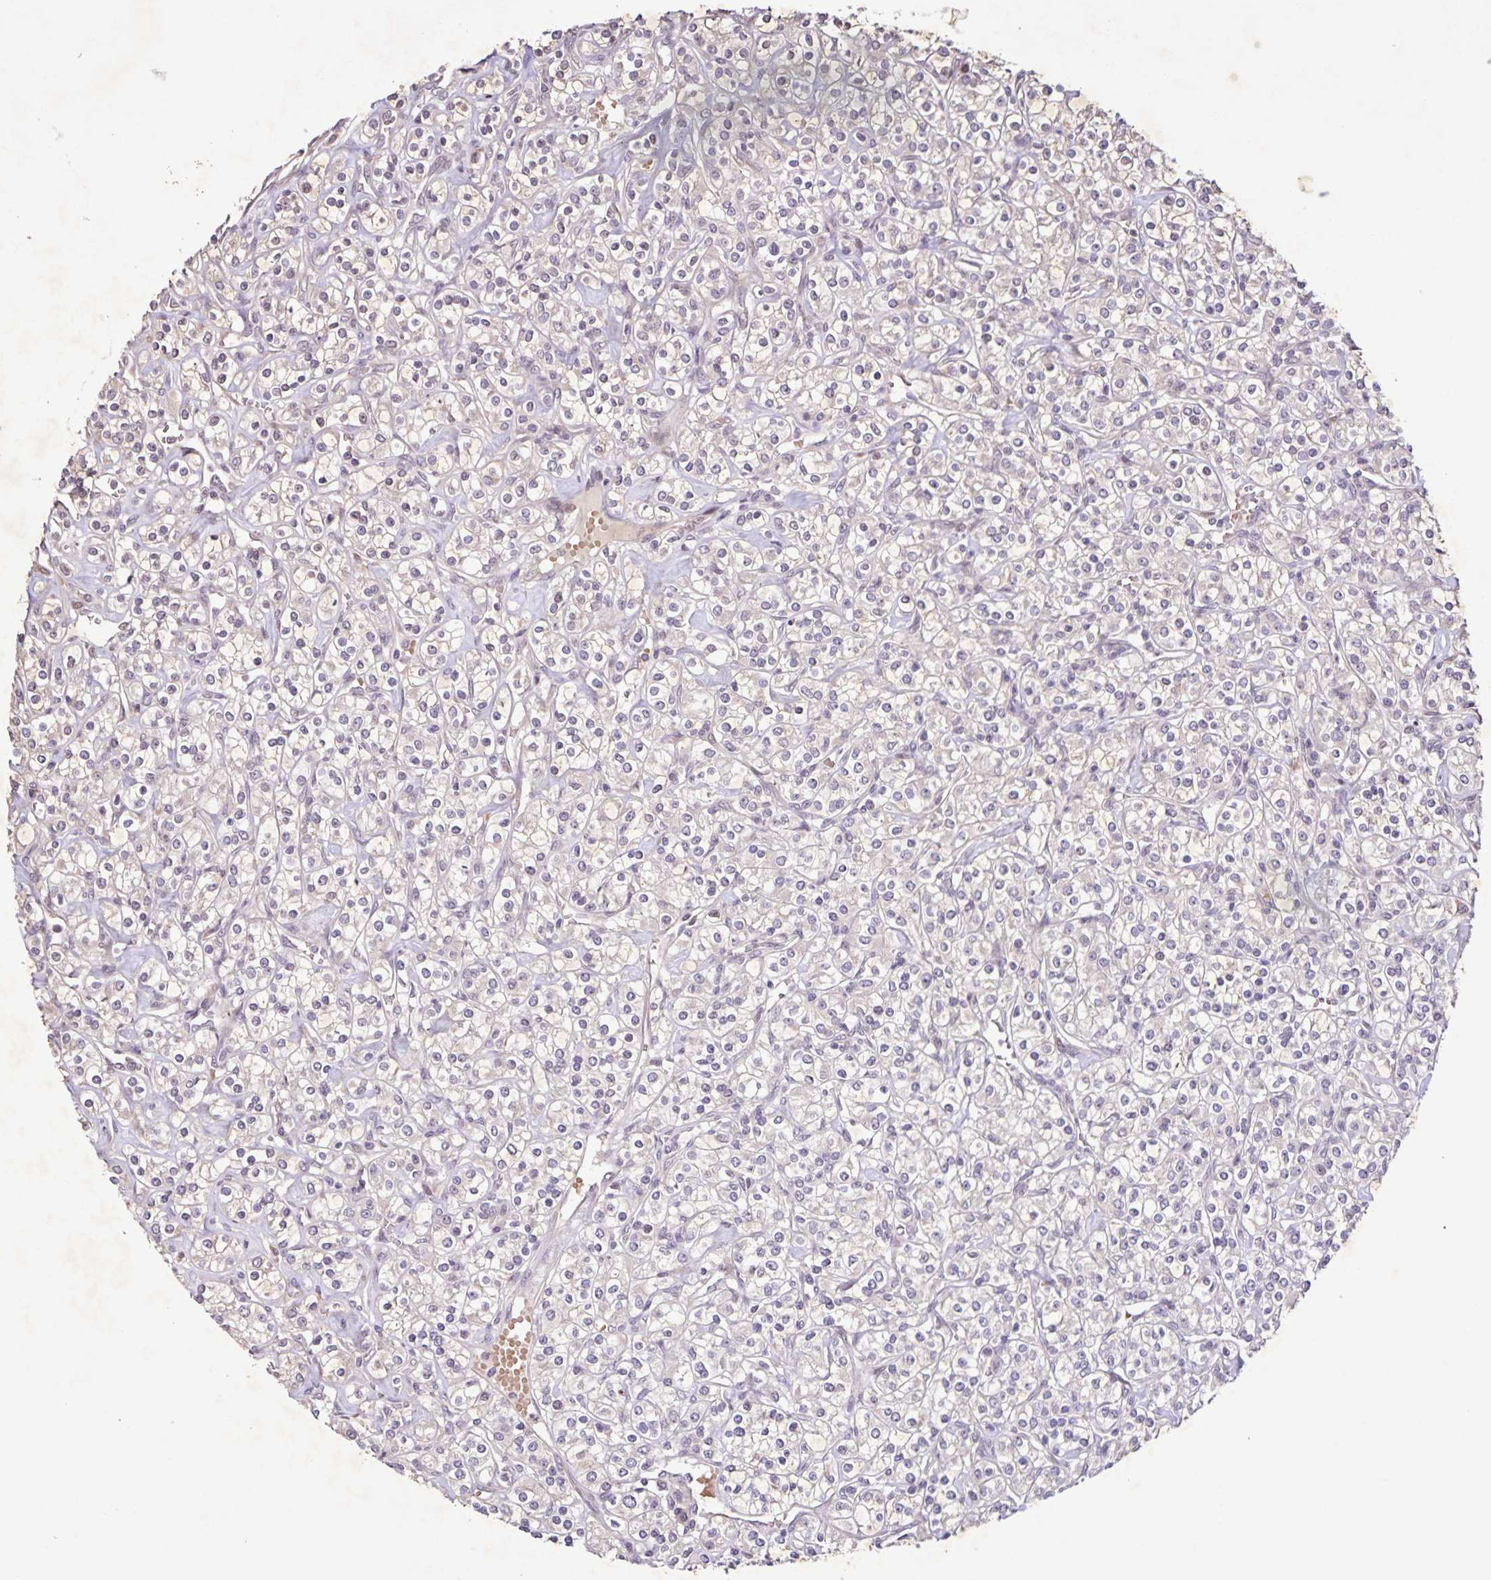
{"staining": {"intensity": "negative", "quantity": "none", "location": "none"}, "tissue": "renal cancer", "cell_type": "Tumor cells", "image_type": "cancer", "snomed": [{"axis": "morphology", "description": "Adenocarcinoma, NOS"}, {"axis": "topography", "description": "Kidney"}], "caption": "This is a image of immunohistochemistry staining of renal adenocarcinoma, which shows no positivity in tumor cells. (Immunohistochemistry (ihc), brightfield microscopy, high magnification).", "gene": "GDF2", "patient": {"sex": "male", "age": 77}}